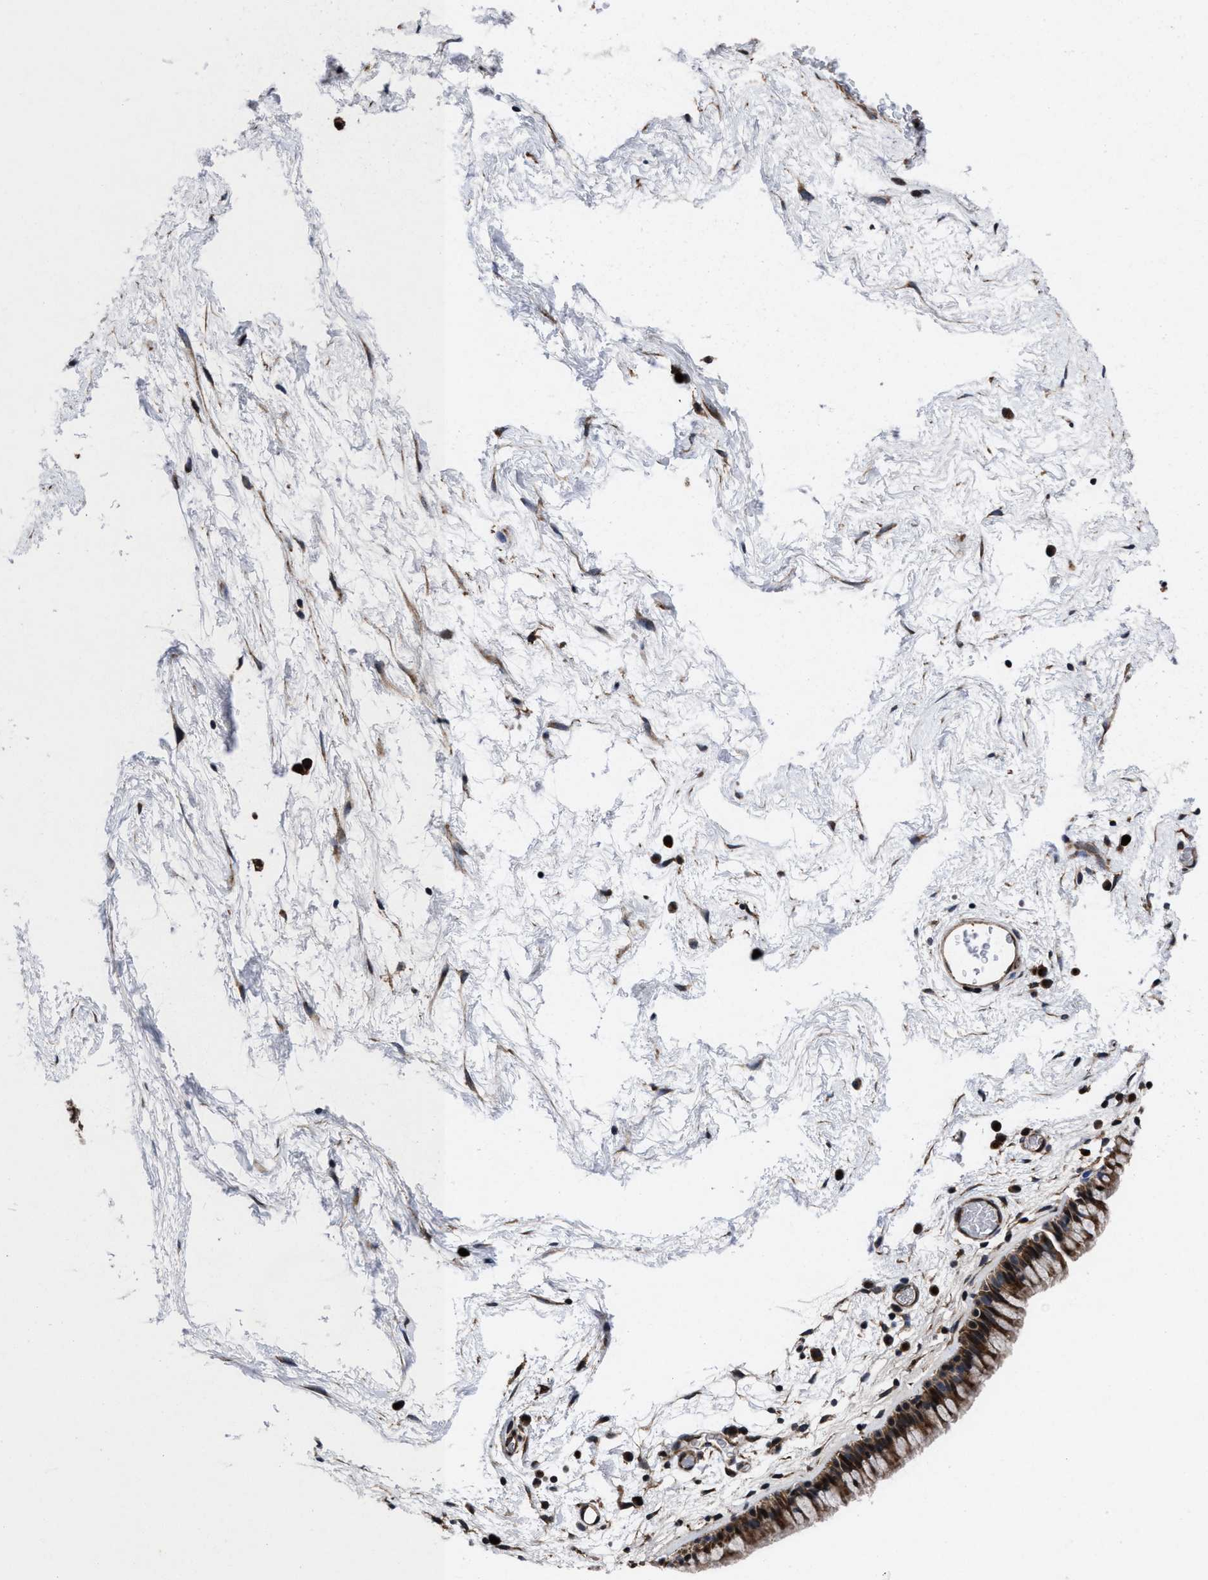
{"staining": {"intensity": "moderate", "quantity": ">75%", "location": "cytoplasmic/membranous"}, "tissue": "nasopharynx", "cell_type": "Respiratory epithelial cells", "image_type": "normal", "snomed": [{"axis": "morphology", "description": "Normal tissue, NOS"}, {"axis": "morphology", "description": "Inflammation, NOS"}, {"axis": "topography", "description": "Nasopharynx"}], "caption": "Protein expression analysis of normal nasopharynx shows moderate cytoplasmic/membranous staining in about >75% of respiratory epithelial cells.", "gene": "MRPL50", "patient": {"sex": "male", "age": 48}}